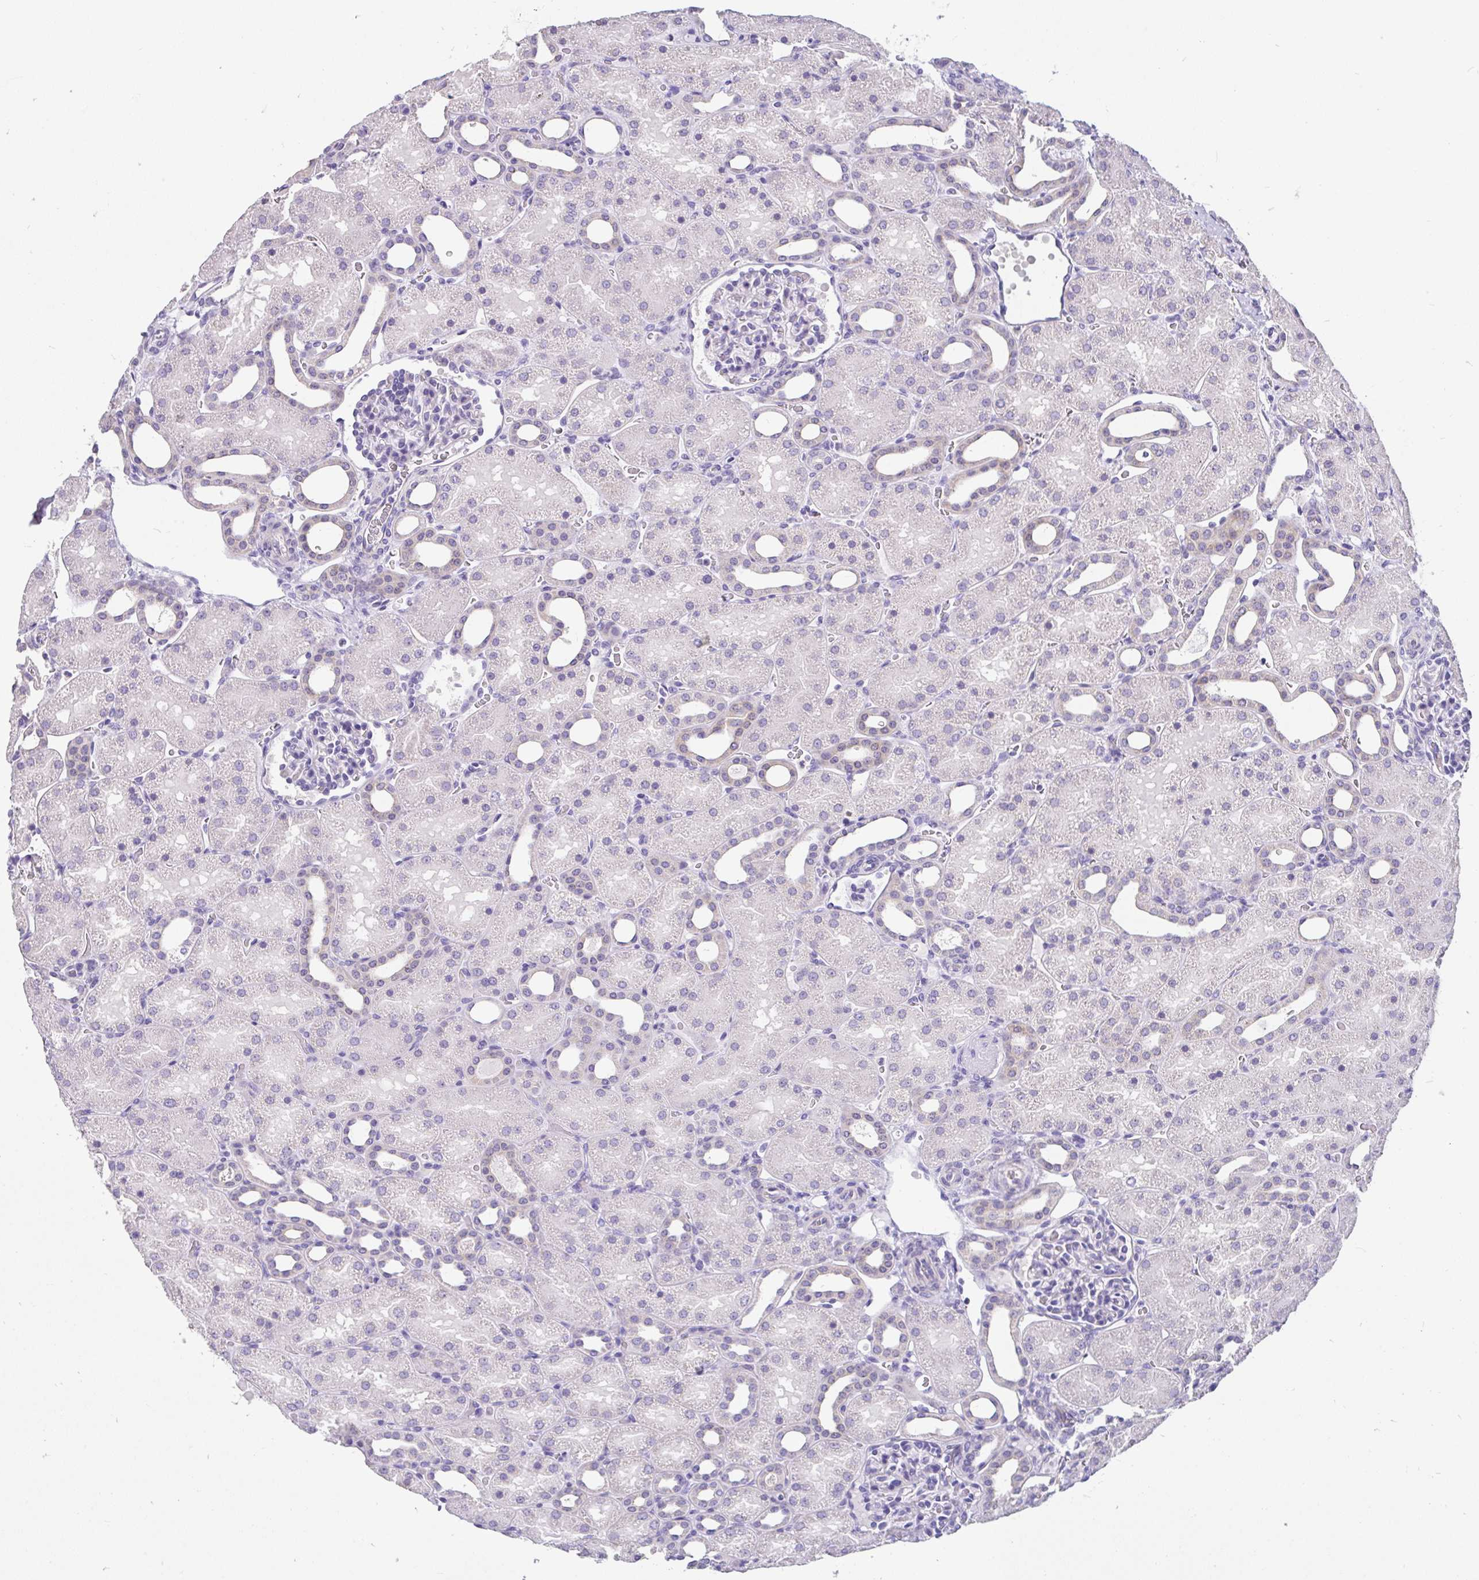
{"staining": {"intensity": "negative", "quantity": "none", "location": "none"}, "tissue": "kidney", "cell_type": "Cells in glomeruli", "image_type": "normal", "snomed": [{"axis": "morphology", "description": "Normal tissue, NOS"}, {"axis": "topography", "description": "Kidney"}], "caption": "Human kidney stained for a protein using immunohistochemistry shows no expression in cells in glomeruli.", "gene": "INTS5", "patient": {"sex": "male", "age": 2}}